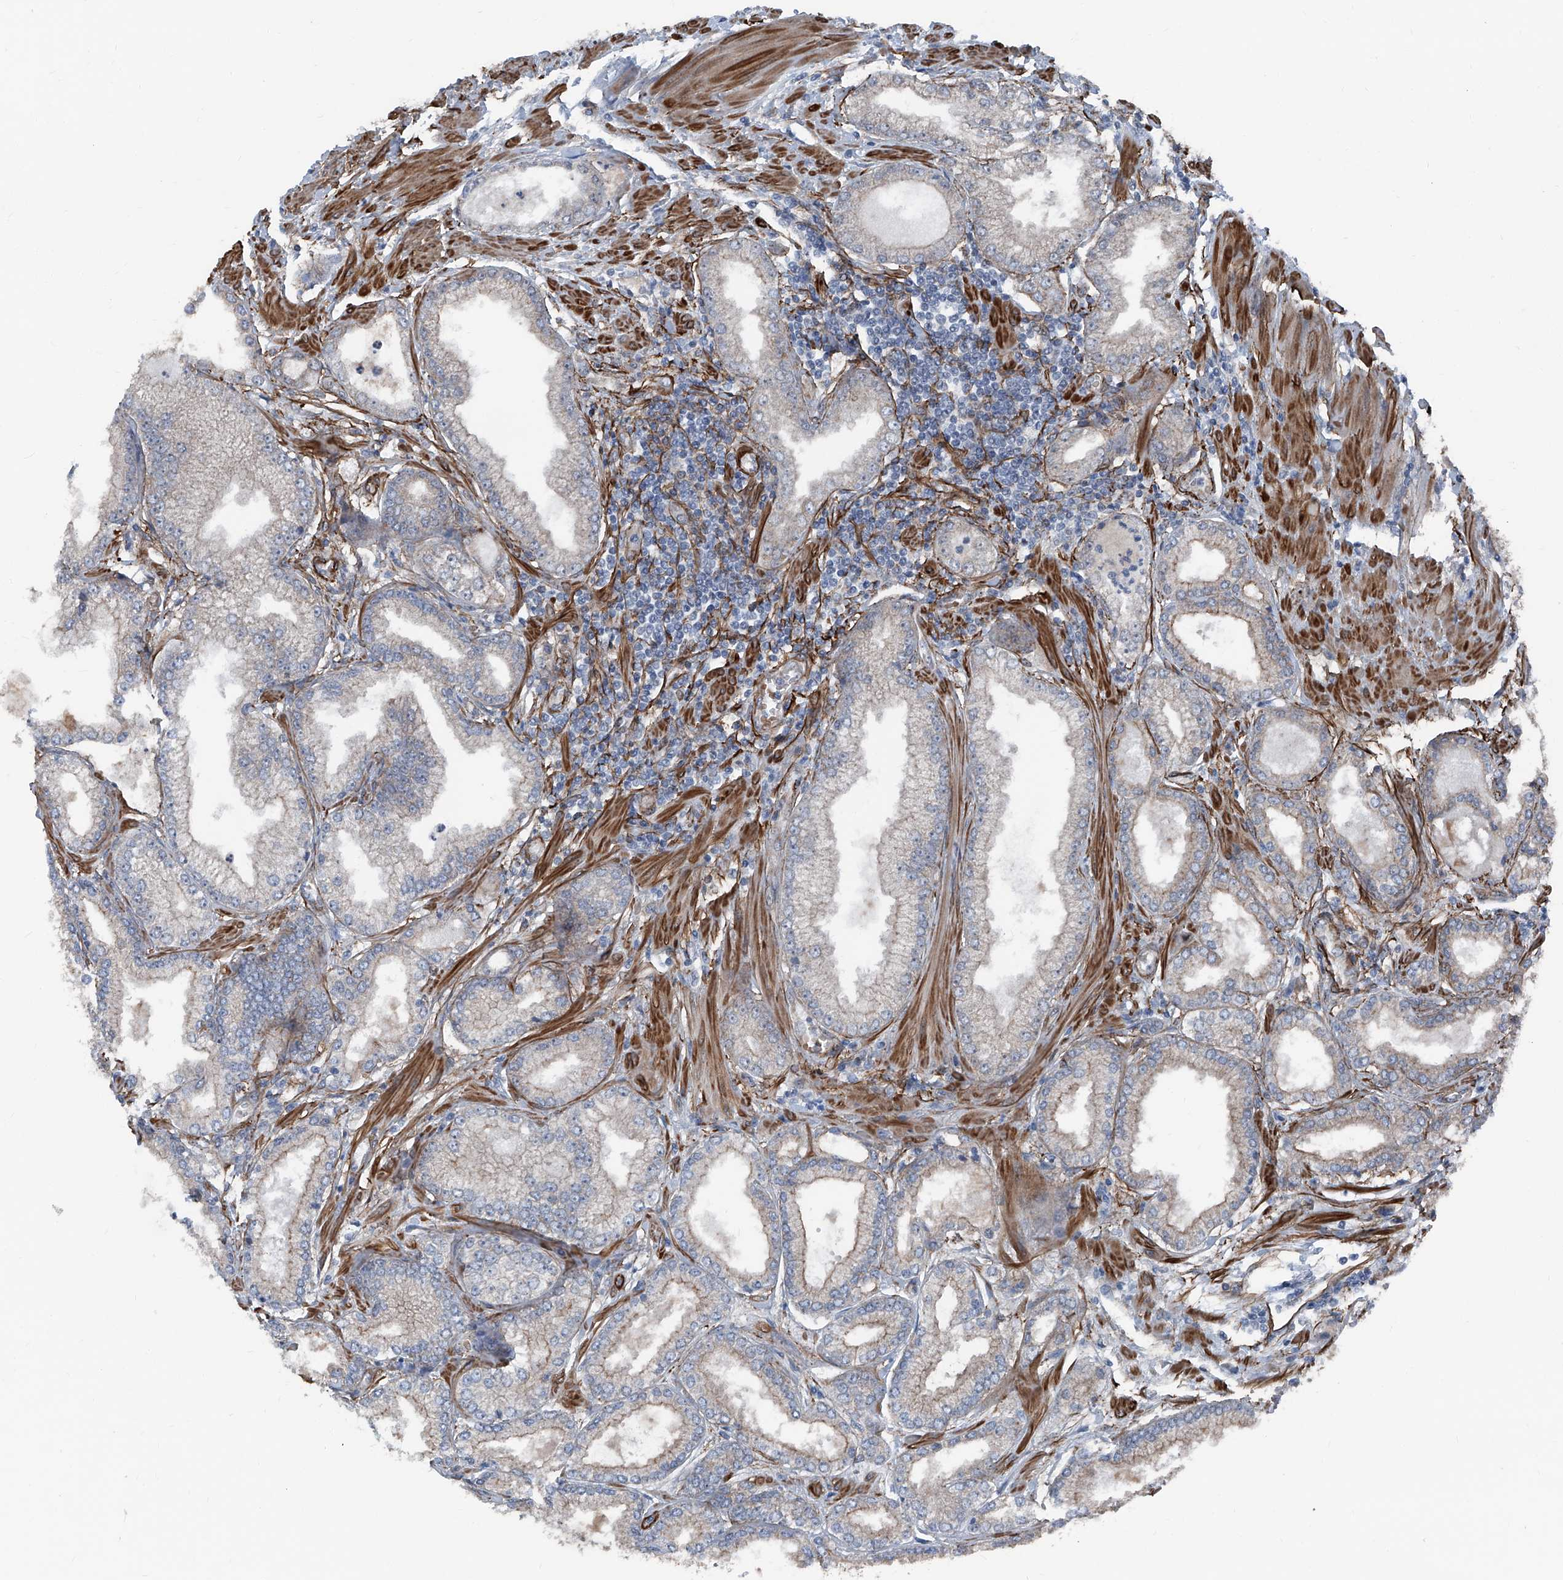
{"staining": {"intensity": "negative", "quantity": "none", "location": "none"}, "tissue": "prostate cancer", "cell_type": "Tumor cells", "image_type": "cancer", "snomed": [{"axis": "morphology", "description": "Adenocarcinoma, Low grade"}, {"axis": "topography", "description": "Prostate"}], "caption": "Histopathology image shows no significant protein positivity in tumor cells of prostate low-grade adenocarcinoma.", "gene": "COA7", "patient": {"sex": "male", "age": 62}}